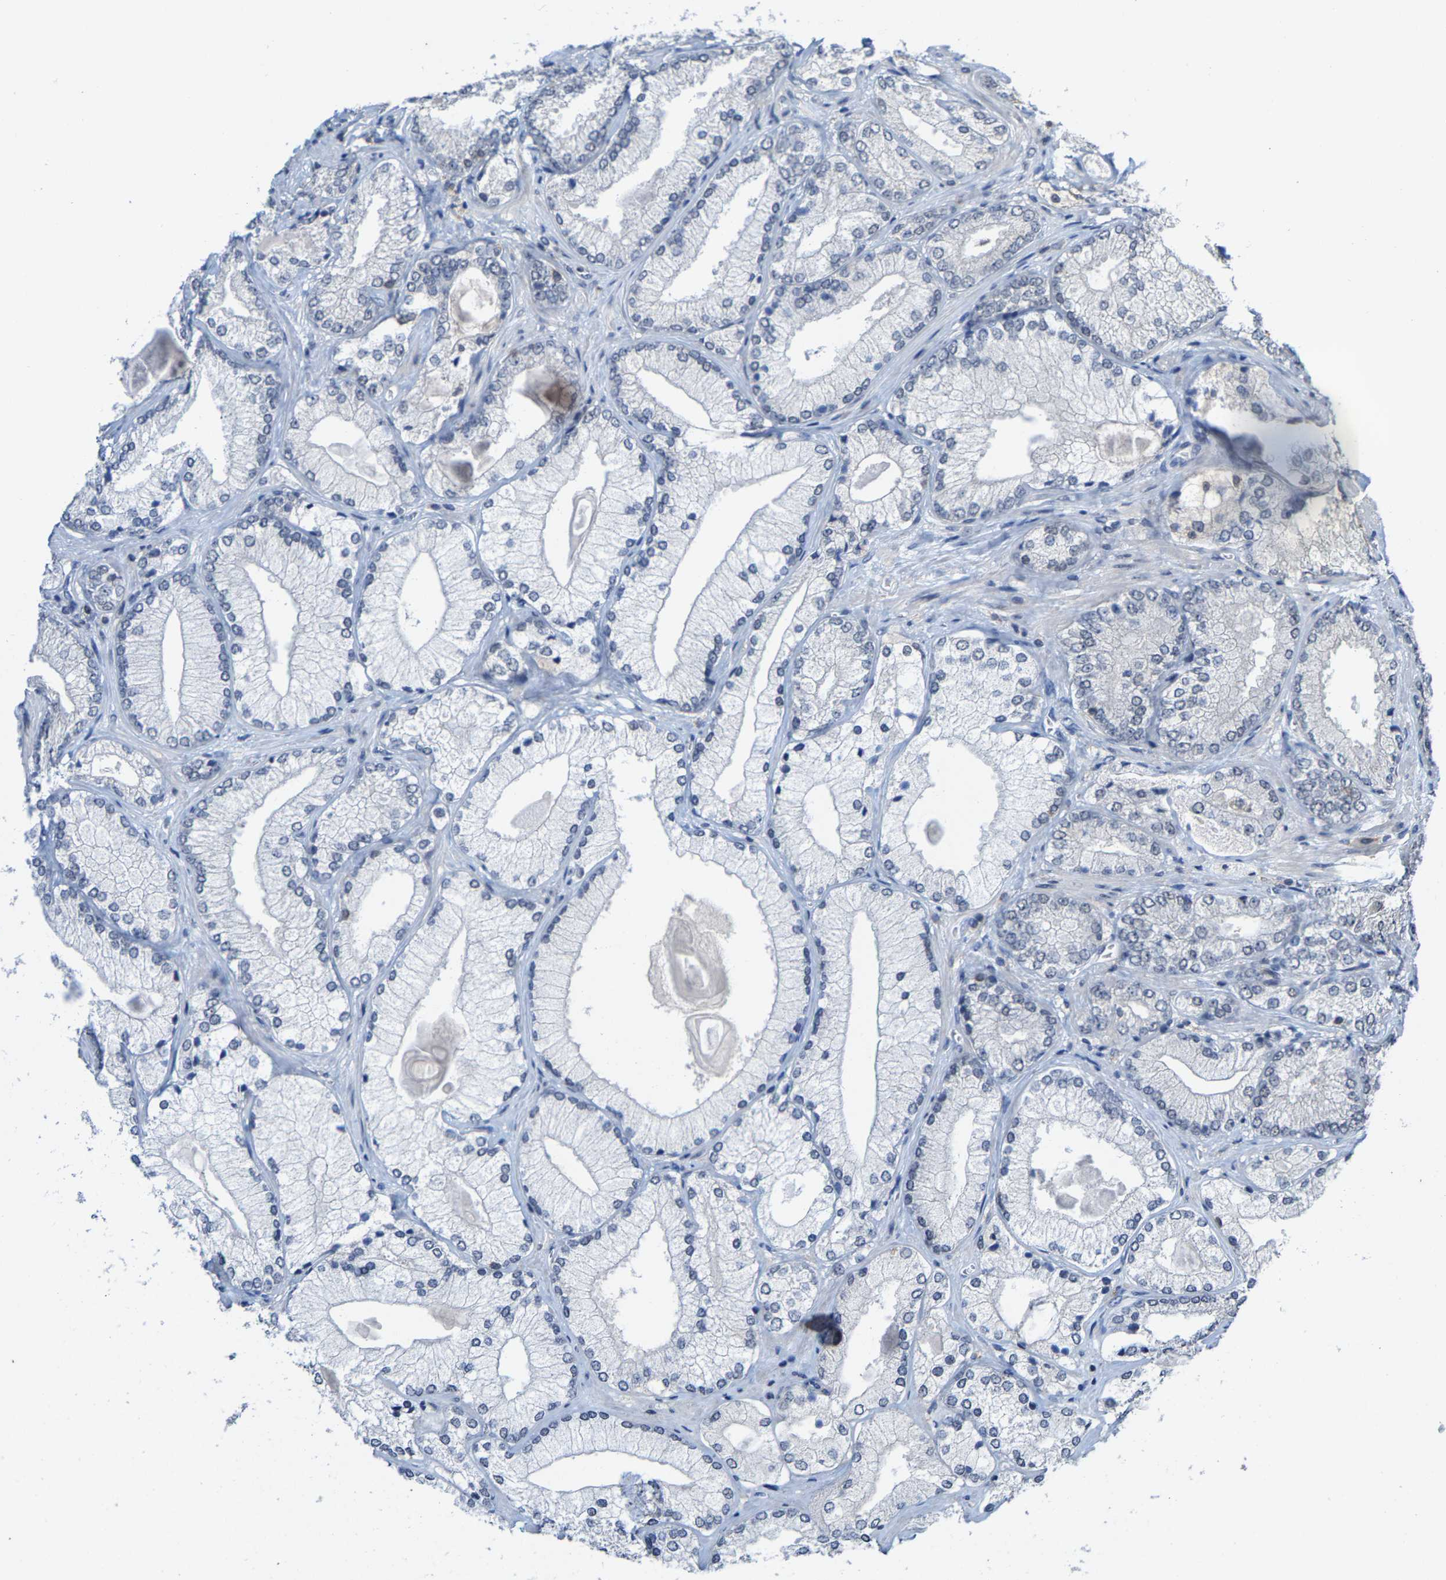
{"staining": {"intensity": "negative", "quantity": "none", "location": "none"}, "tissue": "prostate cancer", "cell_type": "Tumor cells", "image_type": "cancer", "snomed": [{"axis": "morphology", "description": "Adenocarcinoma, Low grade"}, {"axis": "topography", "description": "Prostate"}], "caption": "Immunohistochemistry of human prostate cancer (low-grade adenocarcinoma) shows no staining in tumor cells.", "gene": "FGD3", "patient": {"sex": "male", "age": 65}}